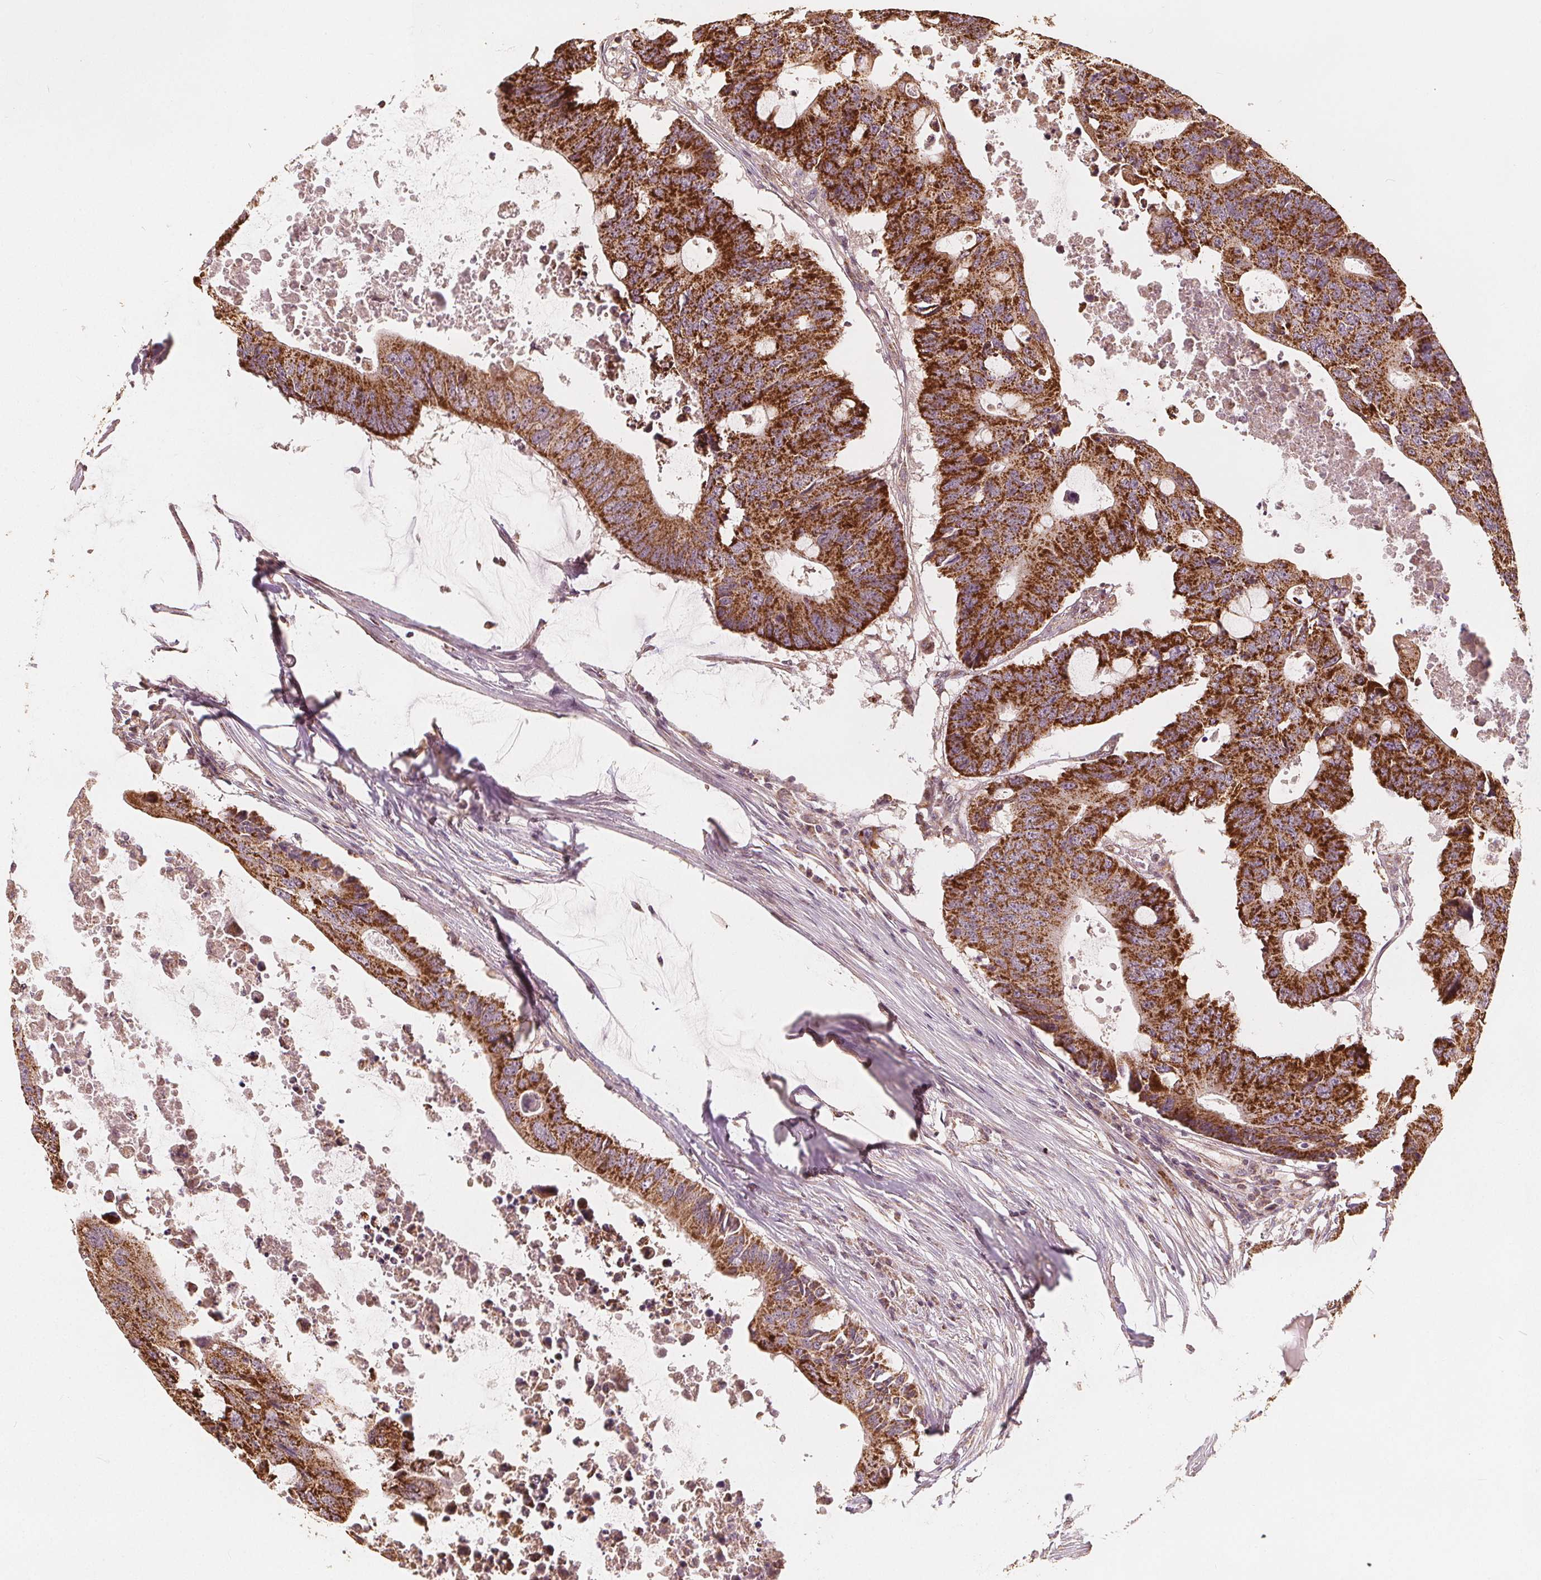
{"staining": {"intensity": "strong", "quantity": ">75%", "location": "cytoplasmic/membranous"}, "tissue": "colorectal cancer", "cell_type": "Tumor cells", "image_type": "cancer", "snomed": [{"axis": "morphology", "description": "Adenocarcinoma, NOS"}, {"axis": "topography", "description": "Colon"}], "caption": "Colorectal cancer stained with DAB IHC exhibits high levels of strong cytoplasmic/membranous expression in approximately >75% of tumor cells. The staining is performed using DAB (3,3'-diaminobenzidine) brown chromogen to label protein expression. The nuclei are counter-stained blue using hematoxylin.", "gene": "PEX26", "patient": {"sex": "male", "age": 71}}